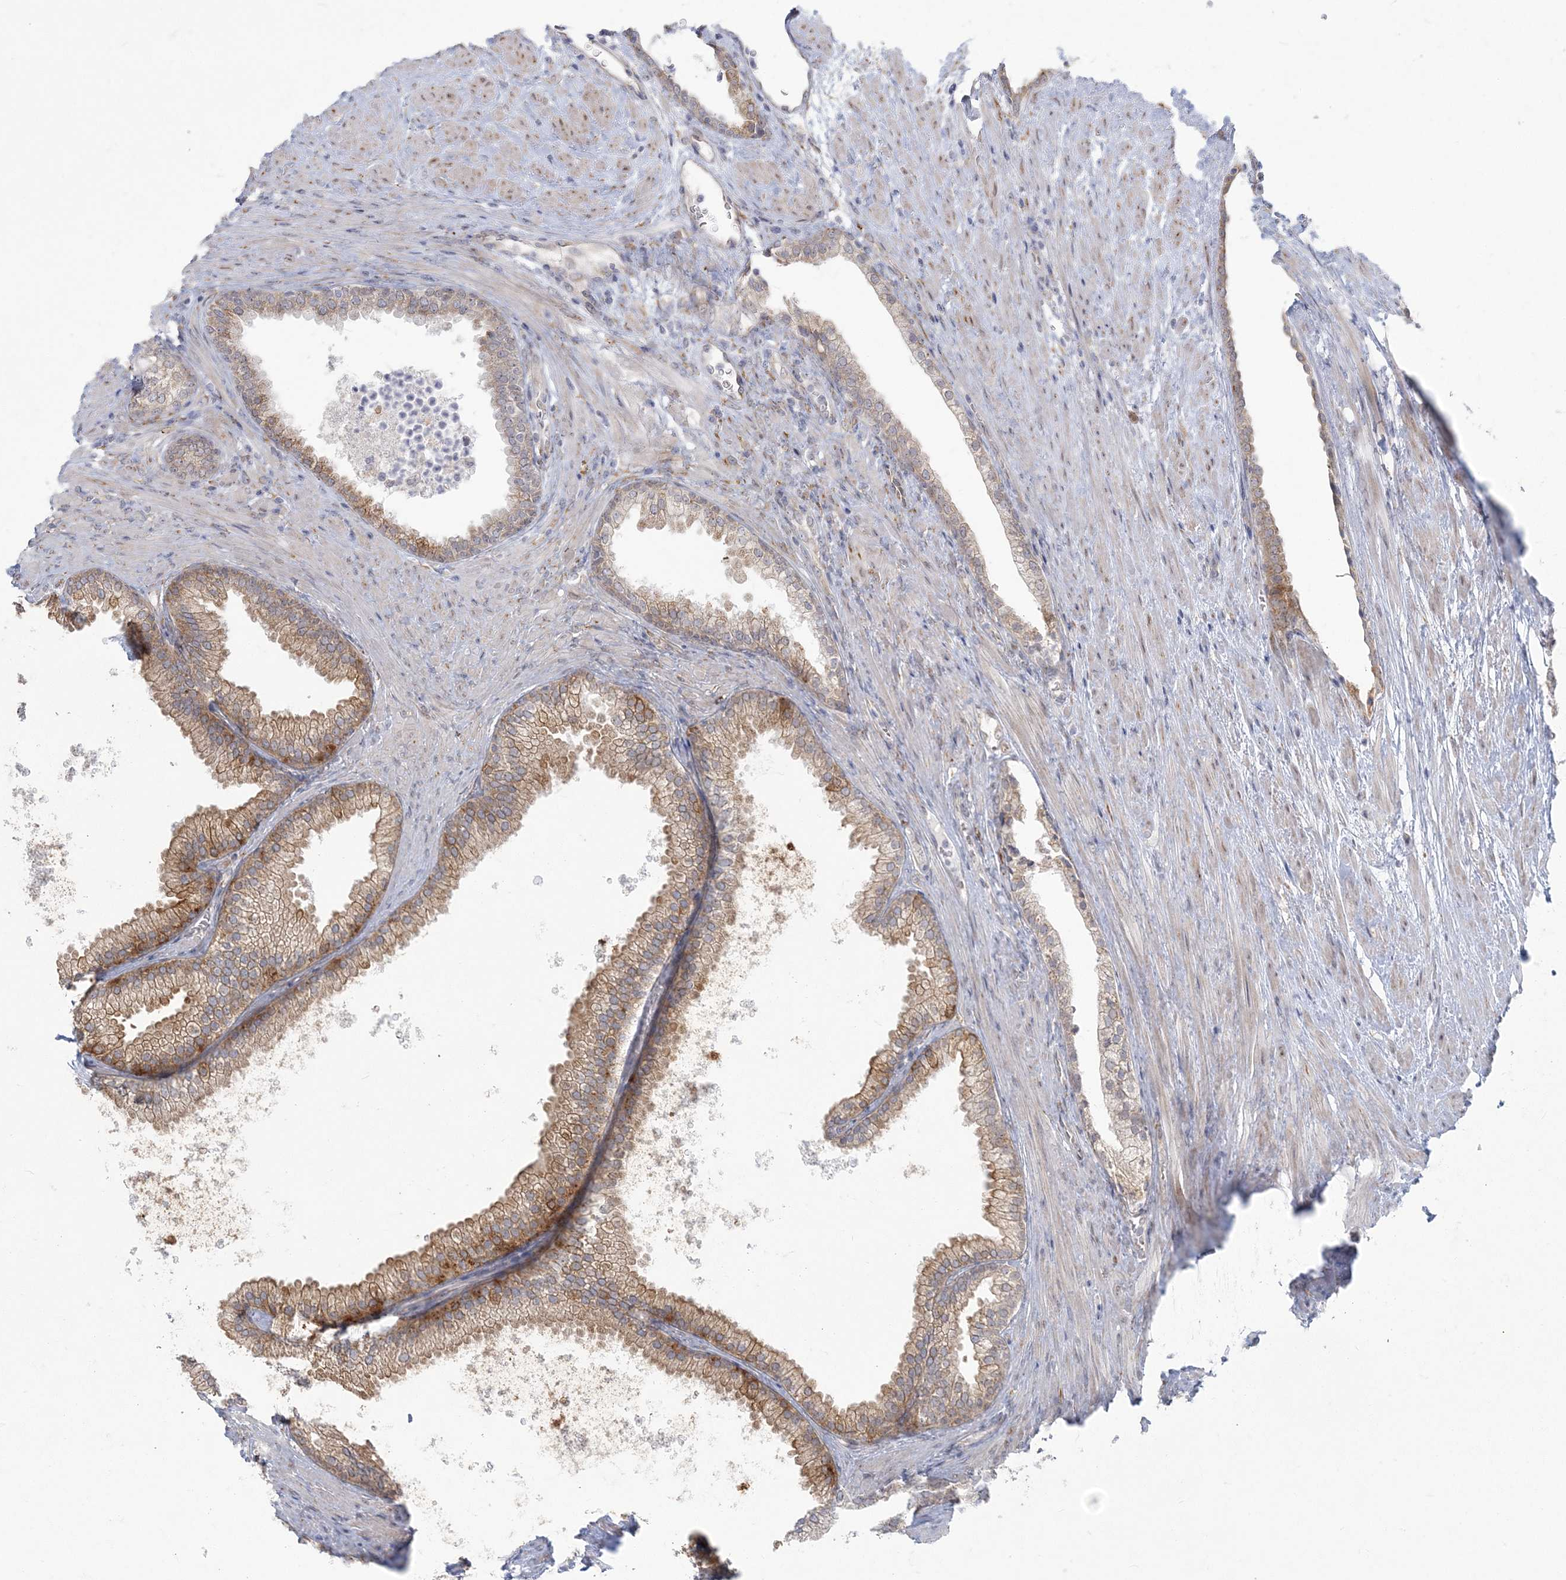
{"staining": {"intensity": "moderate", "quantity": ">75%", "location": "cytoplasmic/membranous"}, "tissue": "prostate", "cell_type": "Glandular cells", "image_type": "normal", "snomed": [{"axis": "morphology", "description": "Normal tissue, NOS"}, {"axis": "topography", "description": "Prostate"}], "caption": "Prostate stained with immunohistochemistry reveals moderate cytoplasmic/membranous positivity in approximately >75% of glandular cells.", "gene": "ZC3H6", "patient": {"sex": "male", "age": 76}}